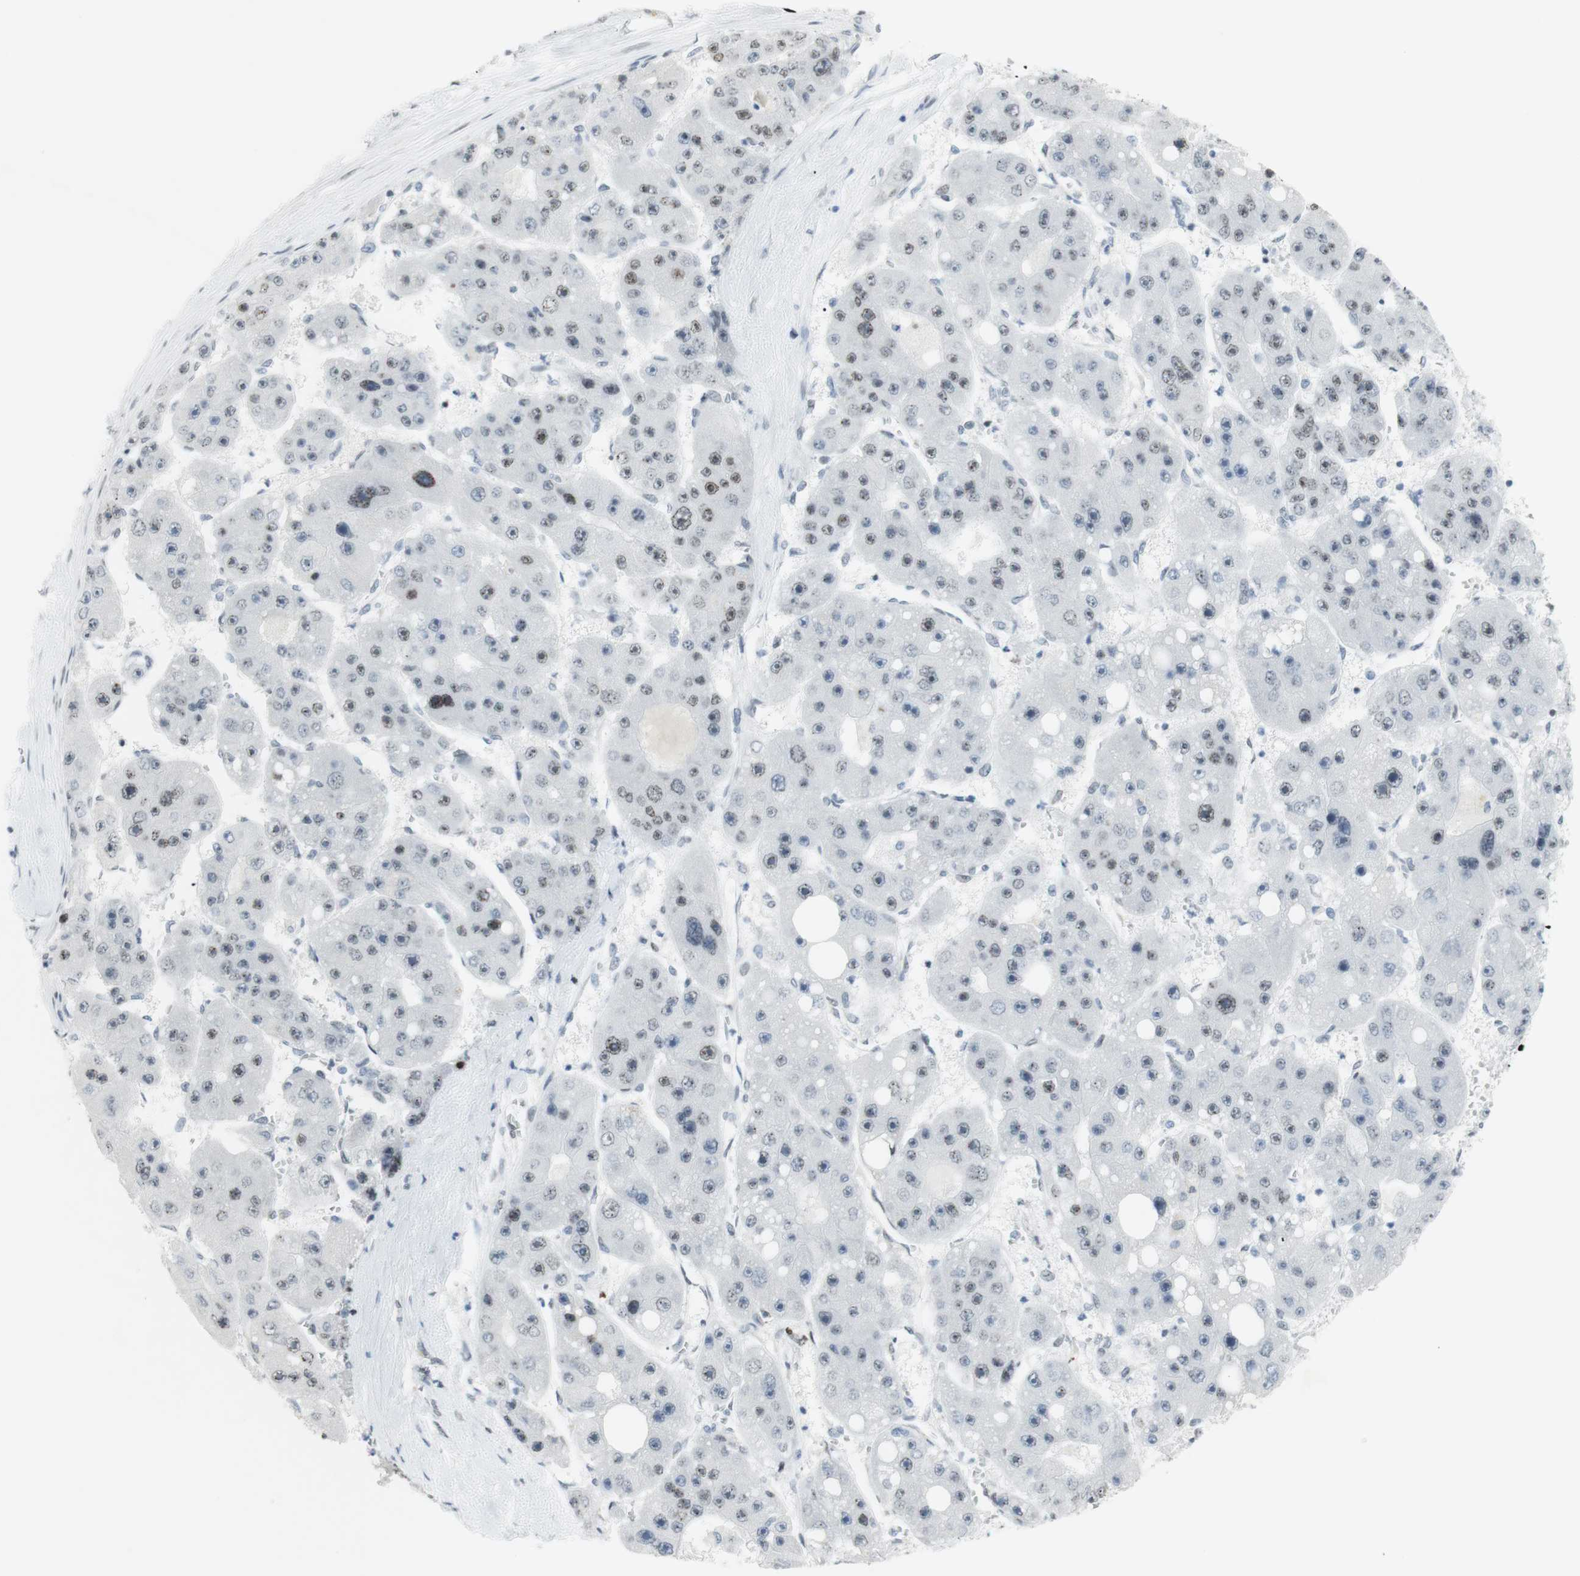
{"staining": {"intensity": "weak", "quantity": "<25%", "location": "cytoplasmic/membranous,nuclear"}, "tissue": "liver cancer", "cell_type": "Tumor cells", "image_type": "cancer", "snomed": [{"axis": "morphology", "description": "Carcinoma, Hepatocellular, NOS"}, {"axis": "topography", "description": "Liver"}], "caption": "This is a photomicrograph of IHC staining of liver cancer (hepatocellular carcinoma), which shows no positivity in tumor cells.", "gene": "BMI1", "patient": {"sex": "female", "age": 61}}